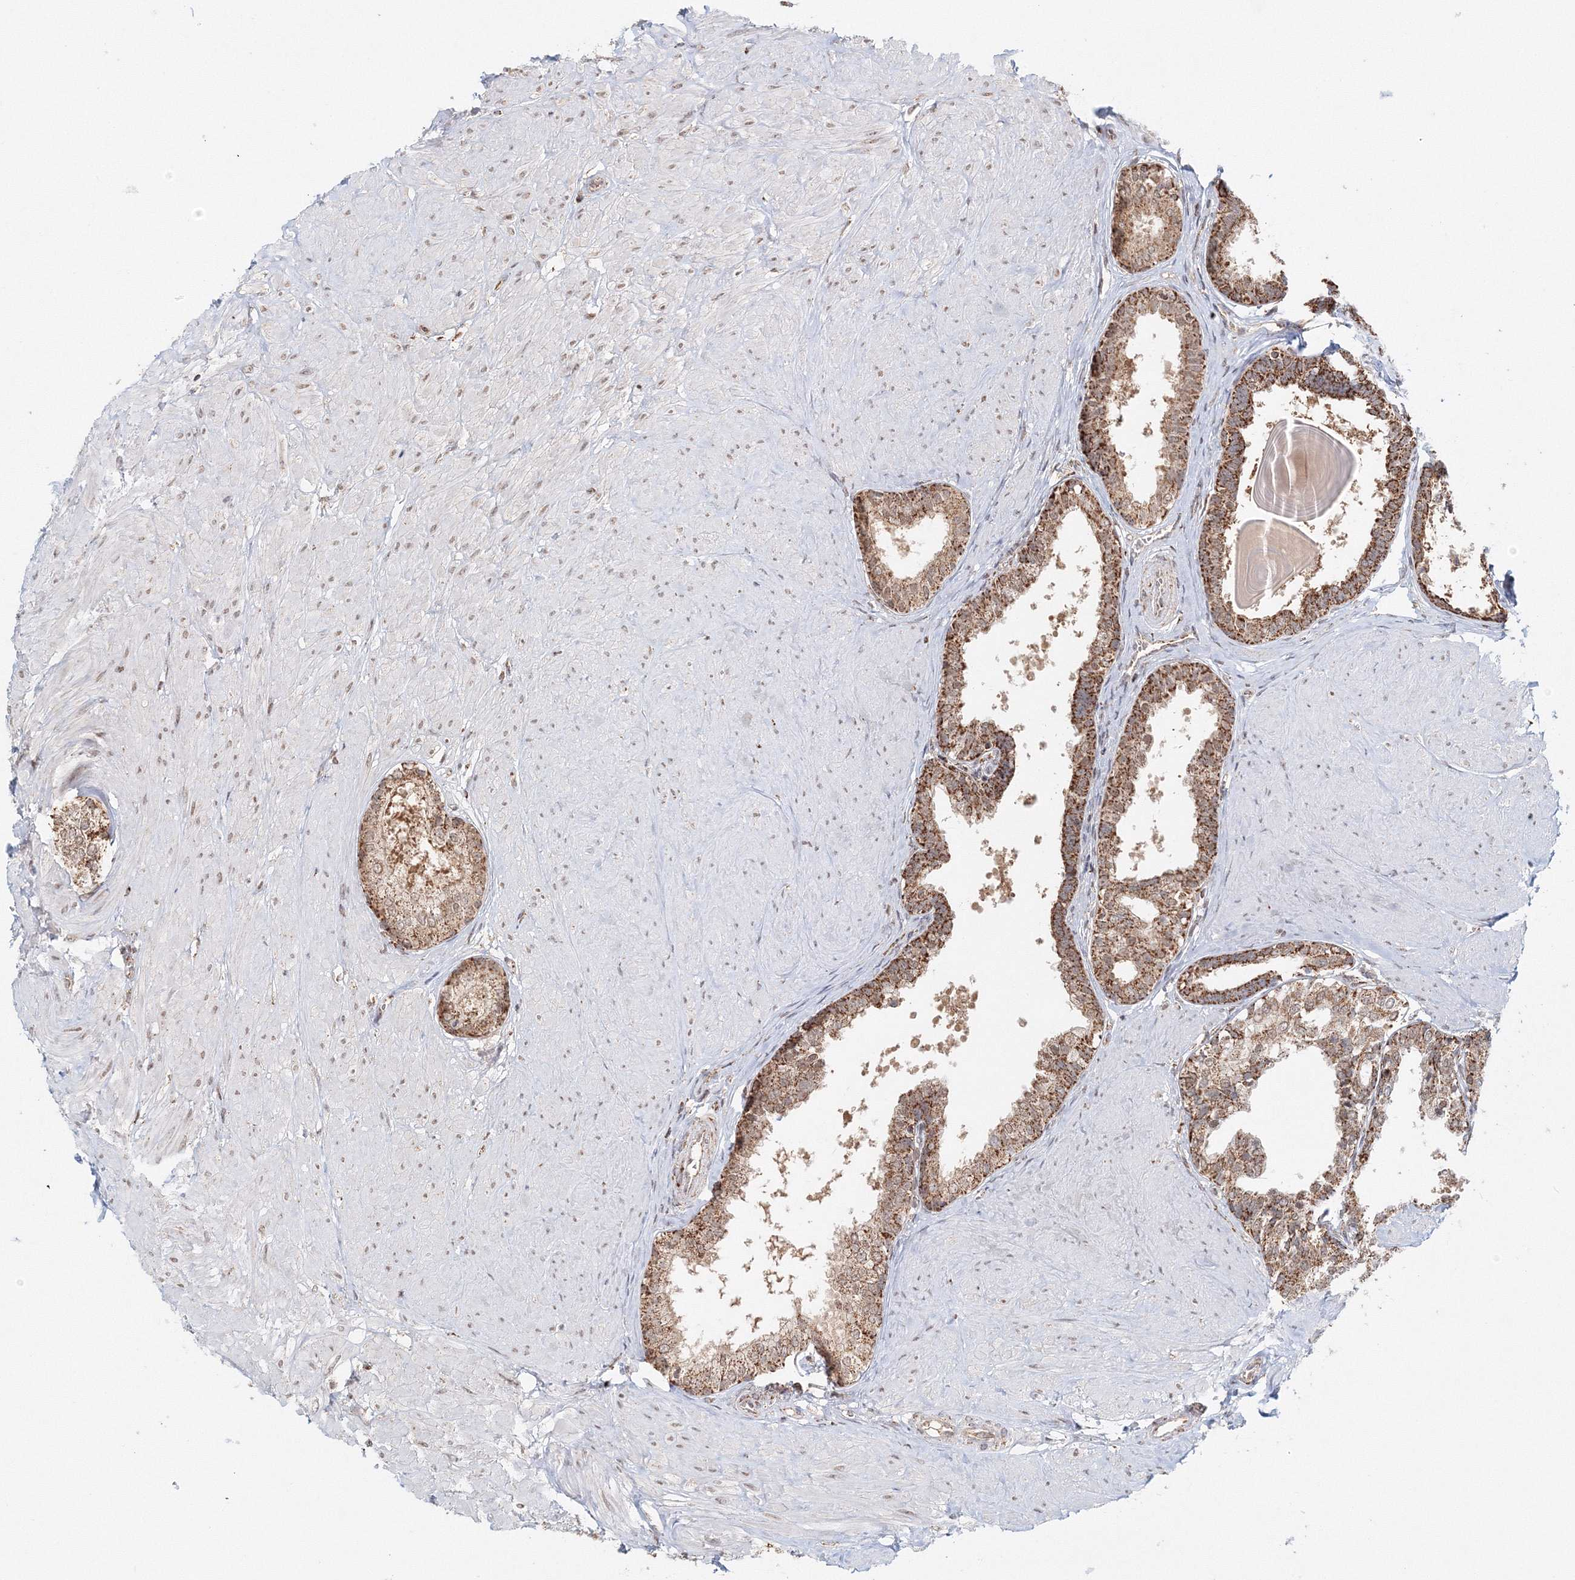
{"staining": {"intensity": "strong", "quantity": "25%-75%", "location": "cytoplasmic/membranous,nuclear"}, "tissue": "prostate", "cell_type": "Glandular cells", "image_type": "normal", "snomed": [{"axis": "morphology", "description": "Normal tissue, NOS"}, {"axis": "topography", "description": "Prostate"}], "caption": "Benign prostate demonstrates strong cytoplasmic/membranous,nuclear staining in about 25%-75% of glandular cells The staining was performed using DAB (3,3'-diaminobenzidine) to visualize the protein expression in brown, while the nuclei were stained in blue with hematoxylin (Magnification: 20x)..", "gene": "PSMD6", "patient": {"sex": "male", "age": 48}}